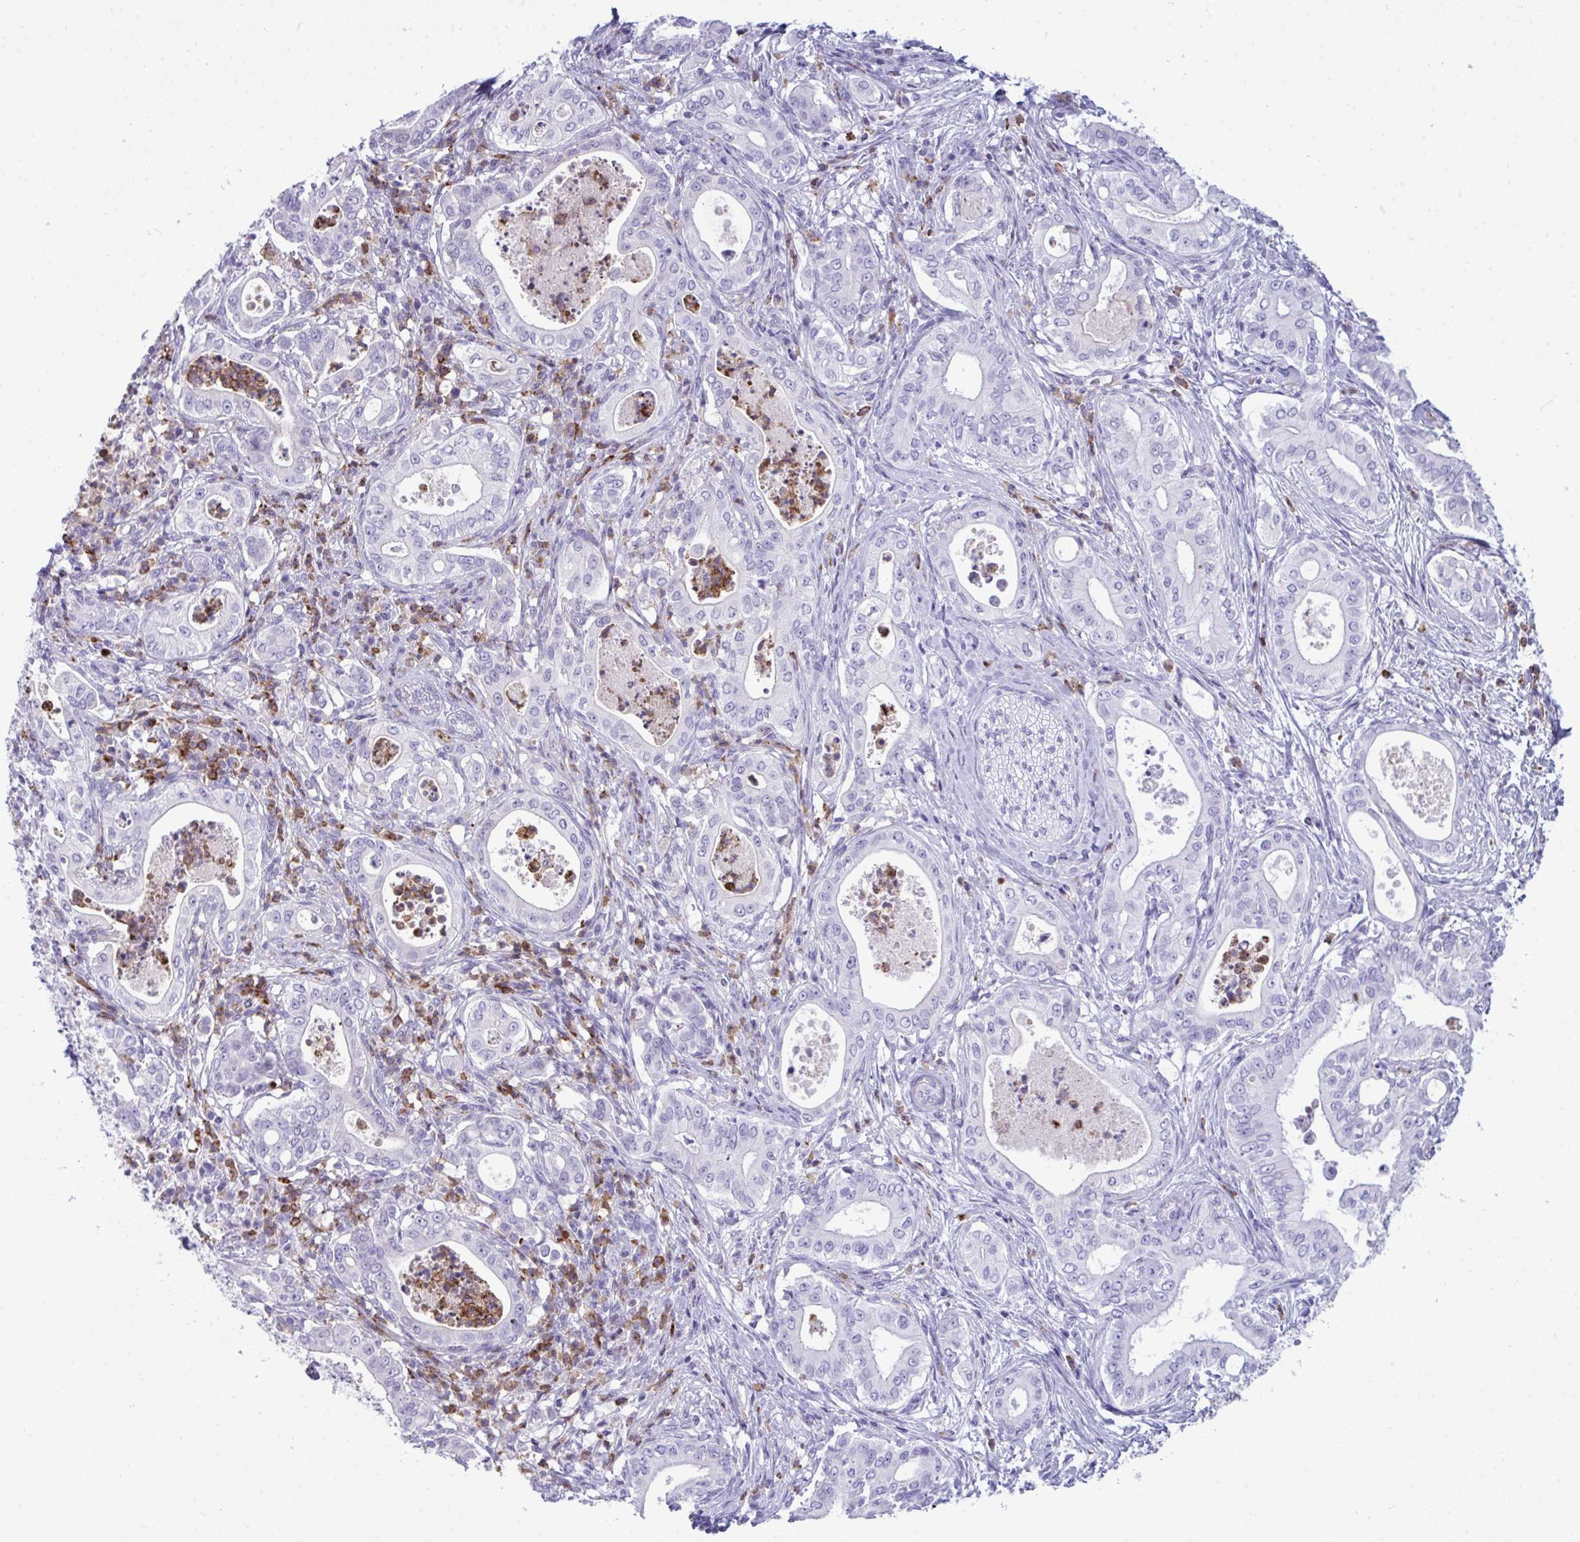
{"staining": {"intensity": "negative", "quantity": "none", "location": "none"}, "tissue": "pancreatic cancer", "cell_type": "Tumor cells", "image_type": "cancer", "snomed": [{"axis": "morphology", "description": "Adenocarcinoma, NOS"}, {"axis": "topography", "description": "Pancreas"}], "caption": "Pancreatic cancer (adenocarcinoma) stained for a protein using immunohistochemistry demonstrates no staining tumor cells.", "gene": "ARHGAP42", "patient": {"sex": "male", "age": 71}}